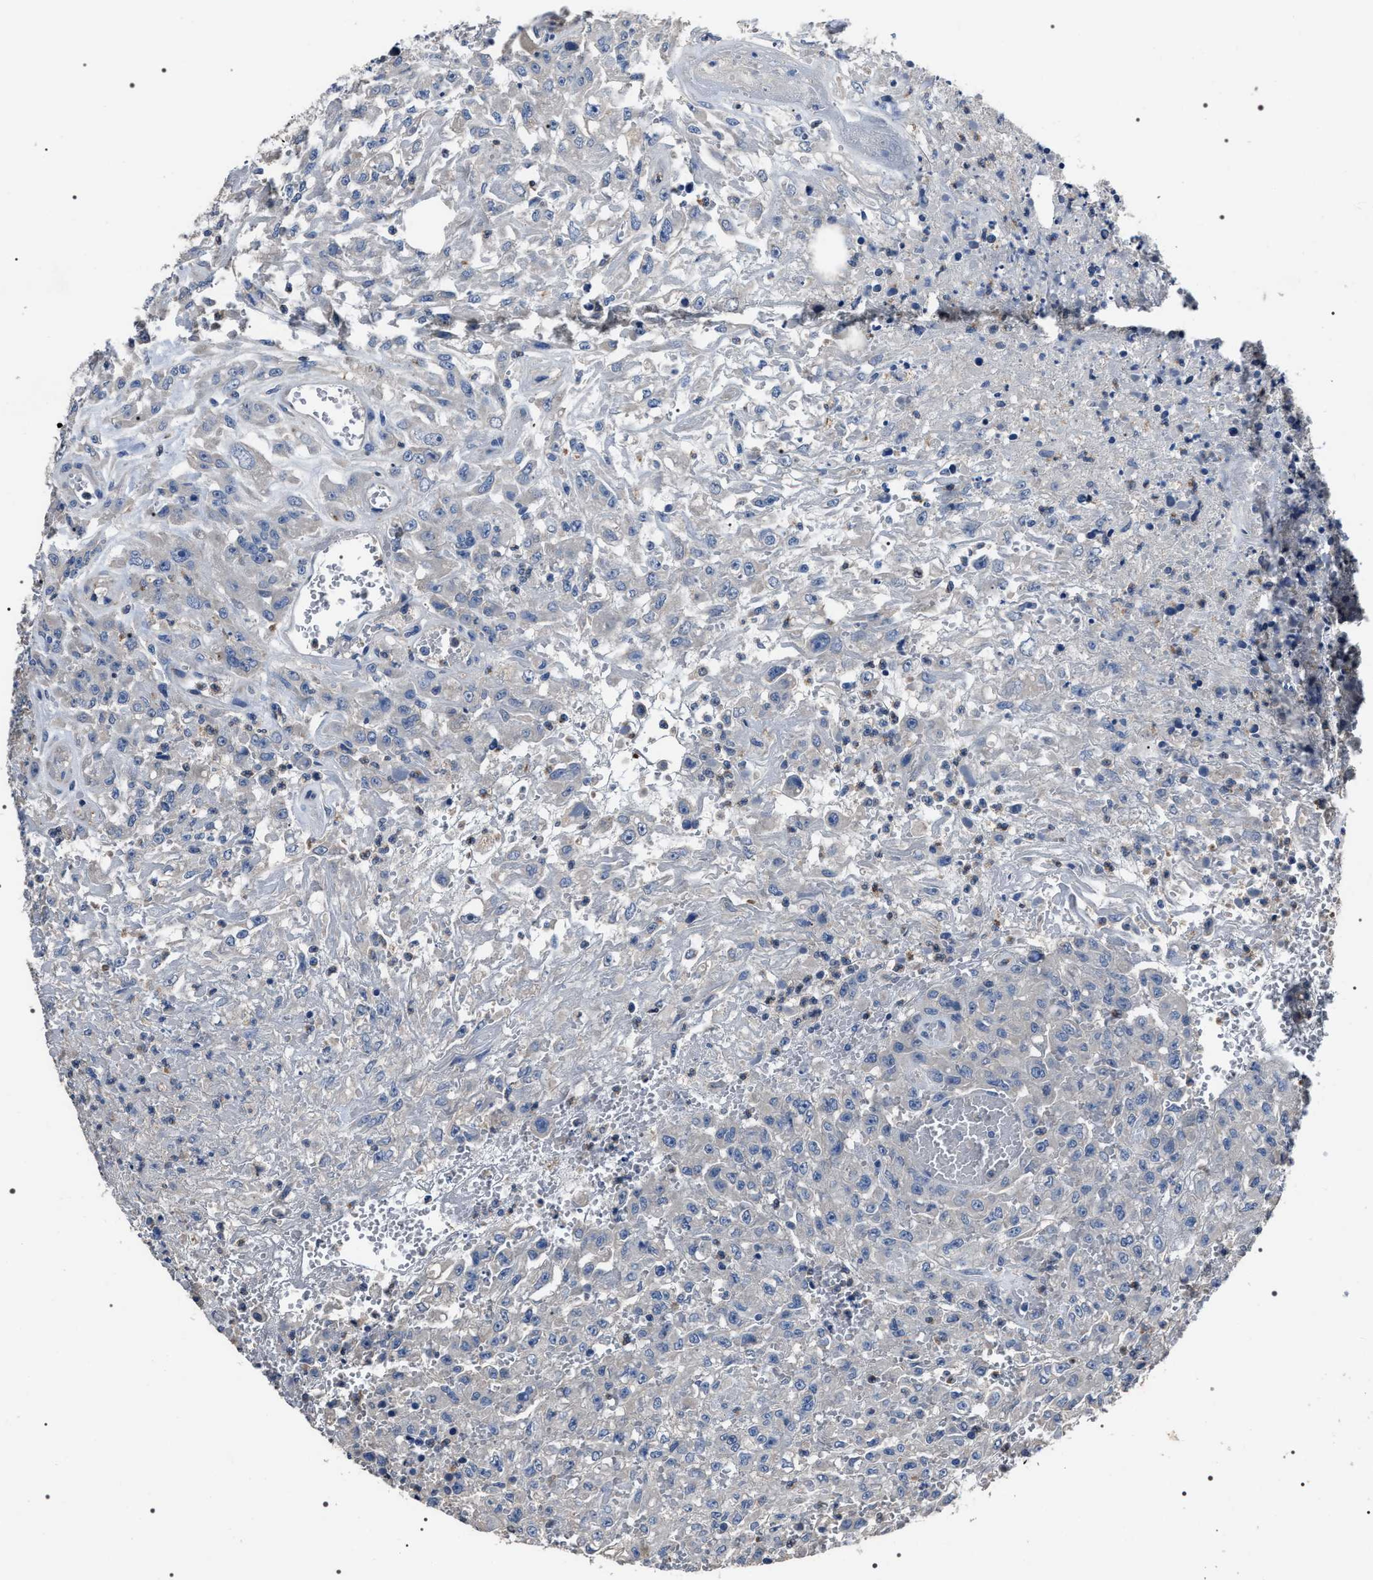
{"staining": {"intensity": "negative", "quantity": "none", "location": "none"}, "tissue": "urothelial cancer", "cell_type": "Tumor cells", "image_type": "cancer", "snomed": [{"axis": "morphology", "description": "Urothelial carcinoma, High grade"}, {"axis": "topography", "description": "Urinary bladder"}], "caption": "Image shows no significant protein positivity in tumor cells of urothelial carcinoma (high-grade). The staining was performed using DAB (3,3'-diaminobenzidine) to visualize the protein expression in brown, while the nuclei were stained in blue with hematoxylin (Magnification: 20x).", "gene": "TRIM54", "patient": {"sex": "male", "age": 46}}